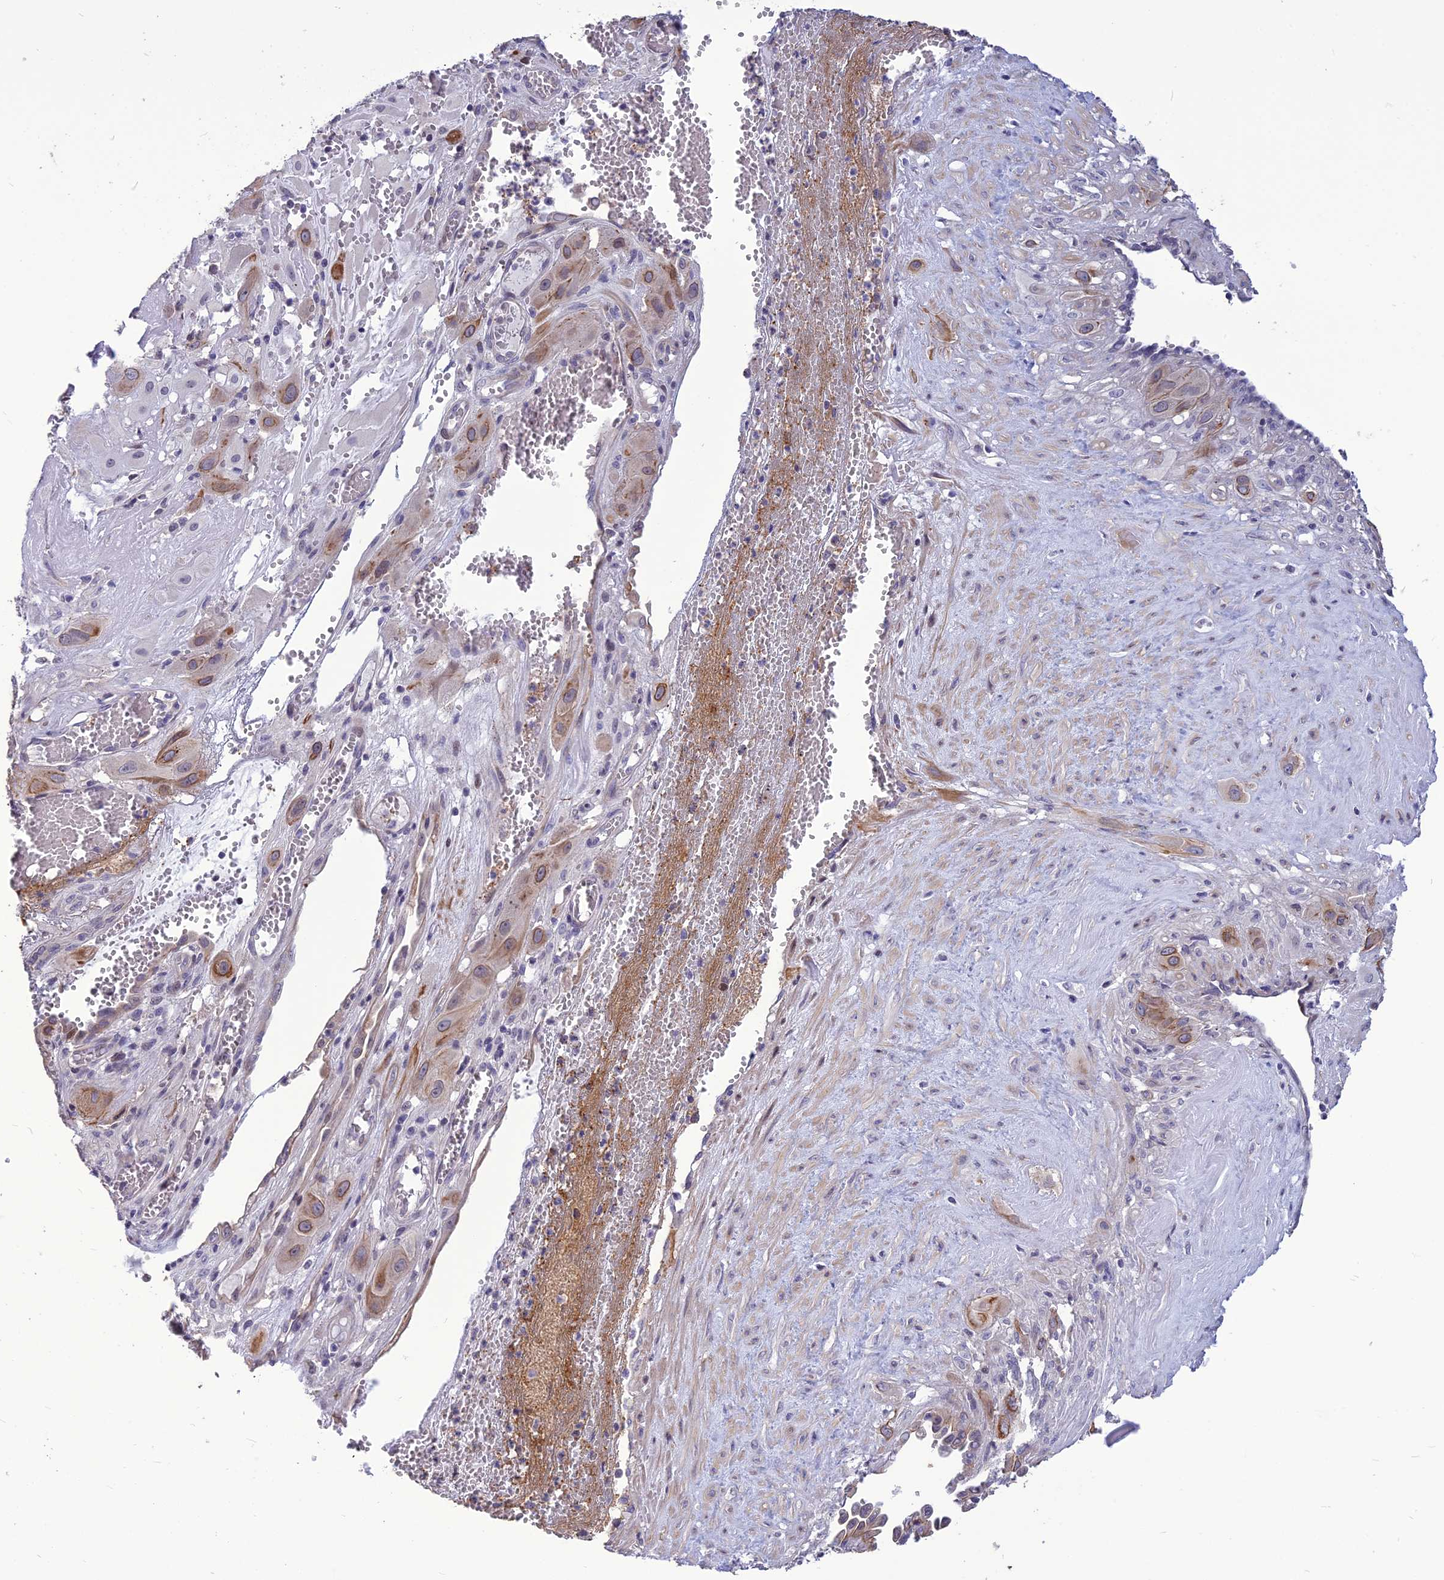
{"staining": {"intensity": "moderate", "quantity": "25%-75%", "location": "cytoplasmic/membranous"}, "tissue": "cervical cancer", "cell_type": "Tumor cells", "image_type": "cancer", "snomed": [{"axis": "morphology", "description": "Squamous cell carcinoma, NOS"}, {"axis": "topography", "description": "Cervix"}], "caption": "About 25%-75% of tumor cells in human cervical cancer (squamous cell carcinoma) show moderate cytoplasmic/membranous protein staining as visualized by brown immunohistochemical staining.", "gene": "SPG21", "patient": {"sex": "female", "age": 34}}